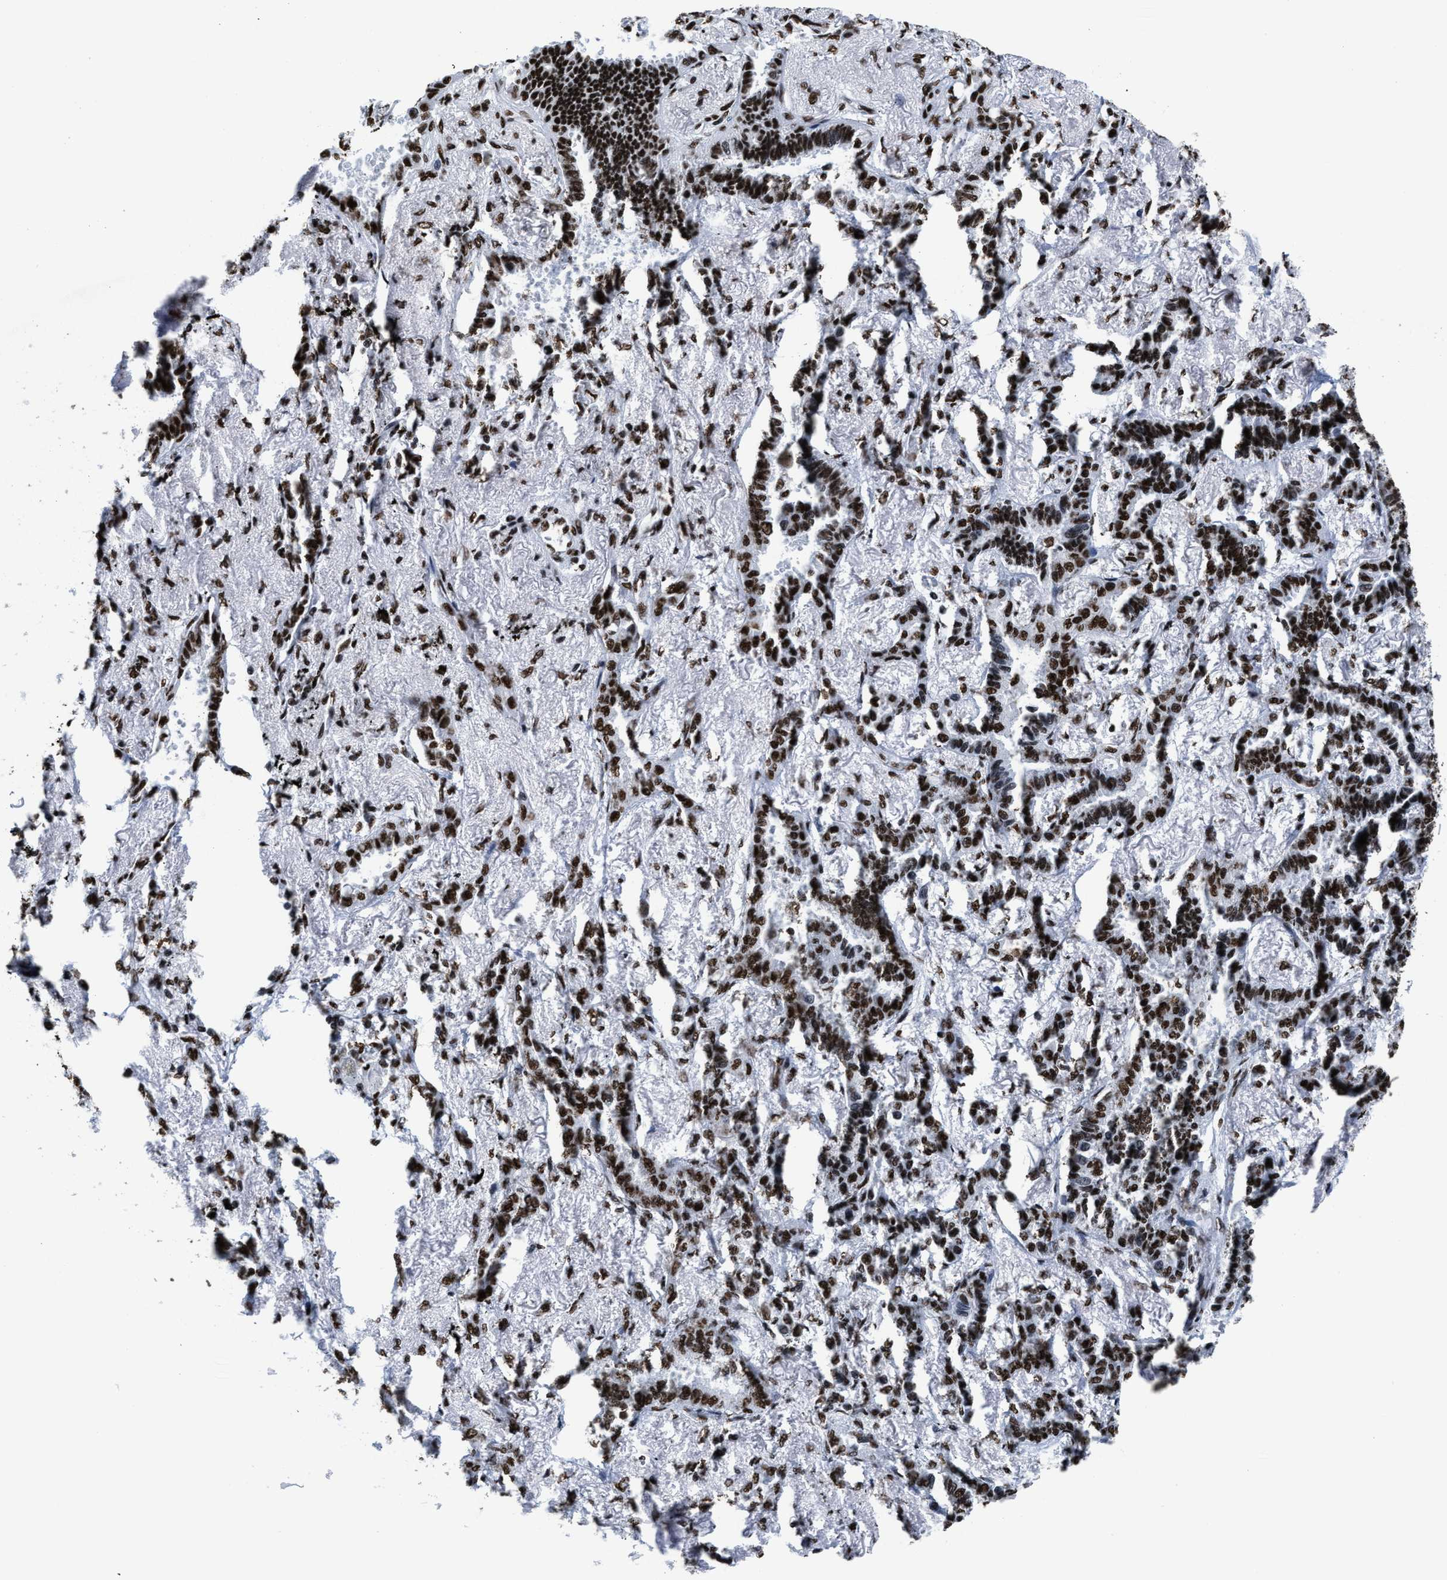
{"staining": {"intensity": "strong", "quantity": ">75%", "location": "nuclear"}, "tissue": "lung cancer", "cell_type": "Tumor cells", "image_type": "cancer", "snomed": [{"axis": "morphology", "description": "Adenocarcinoma, NOS"}, {"axis": "topography", "description": "Lung"}], "caption": "DAB (3,3'-diaminobenzidine) immunohistochemical staining of human adenocarcinoma (lung) reveals strong nuclear protein expression in about >75% of tumor cells.", "gene": "SMARCC2", "patient": {"sex": "male", "age": 59}}